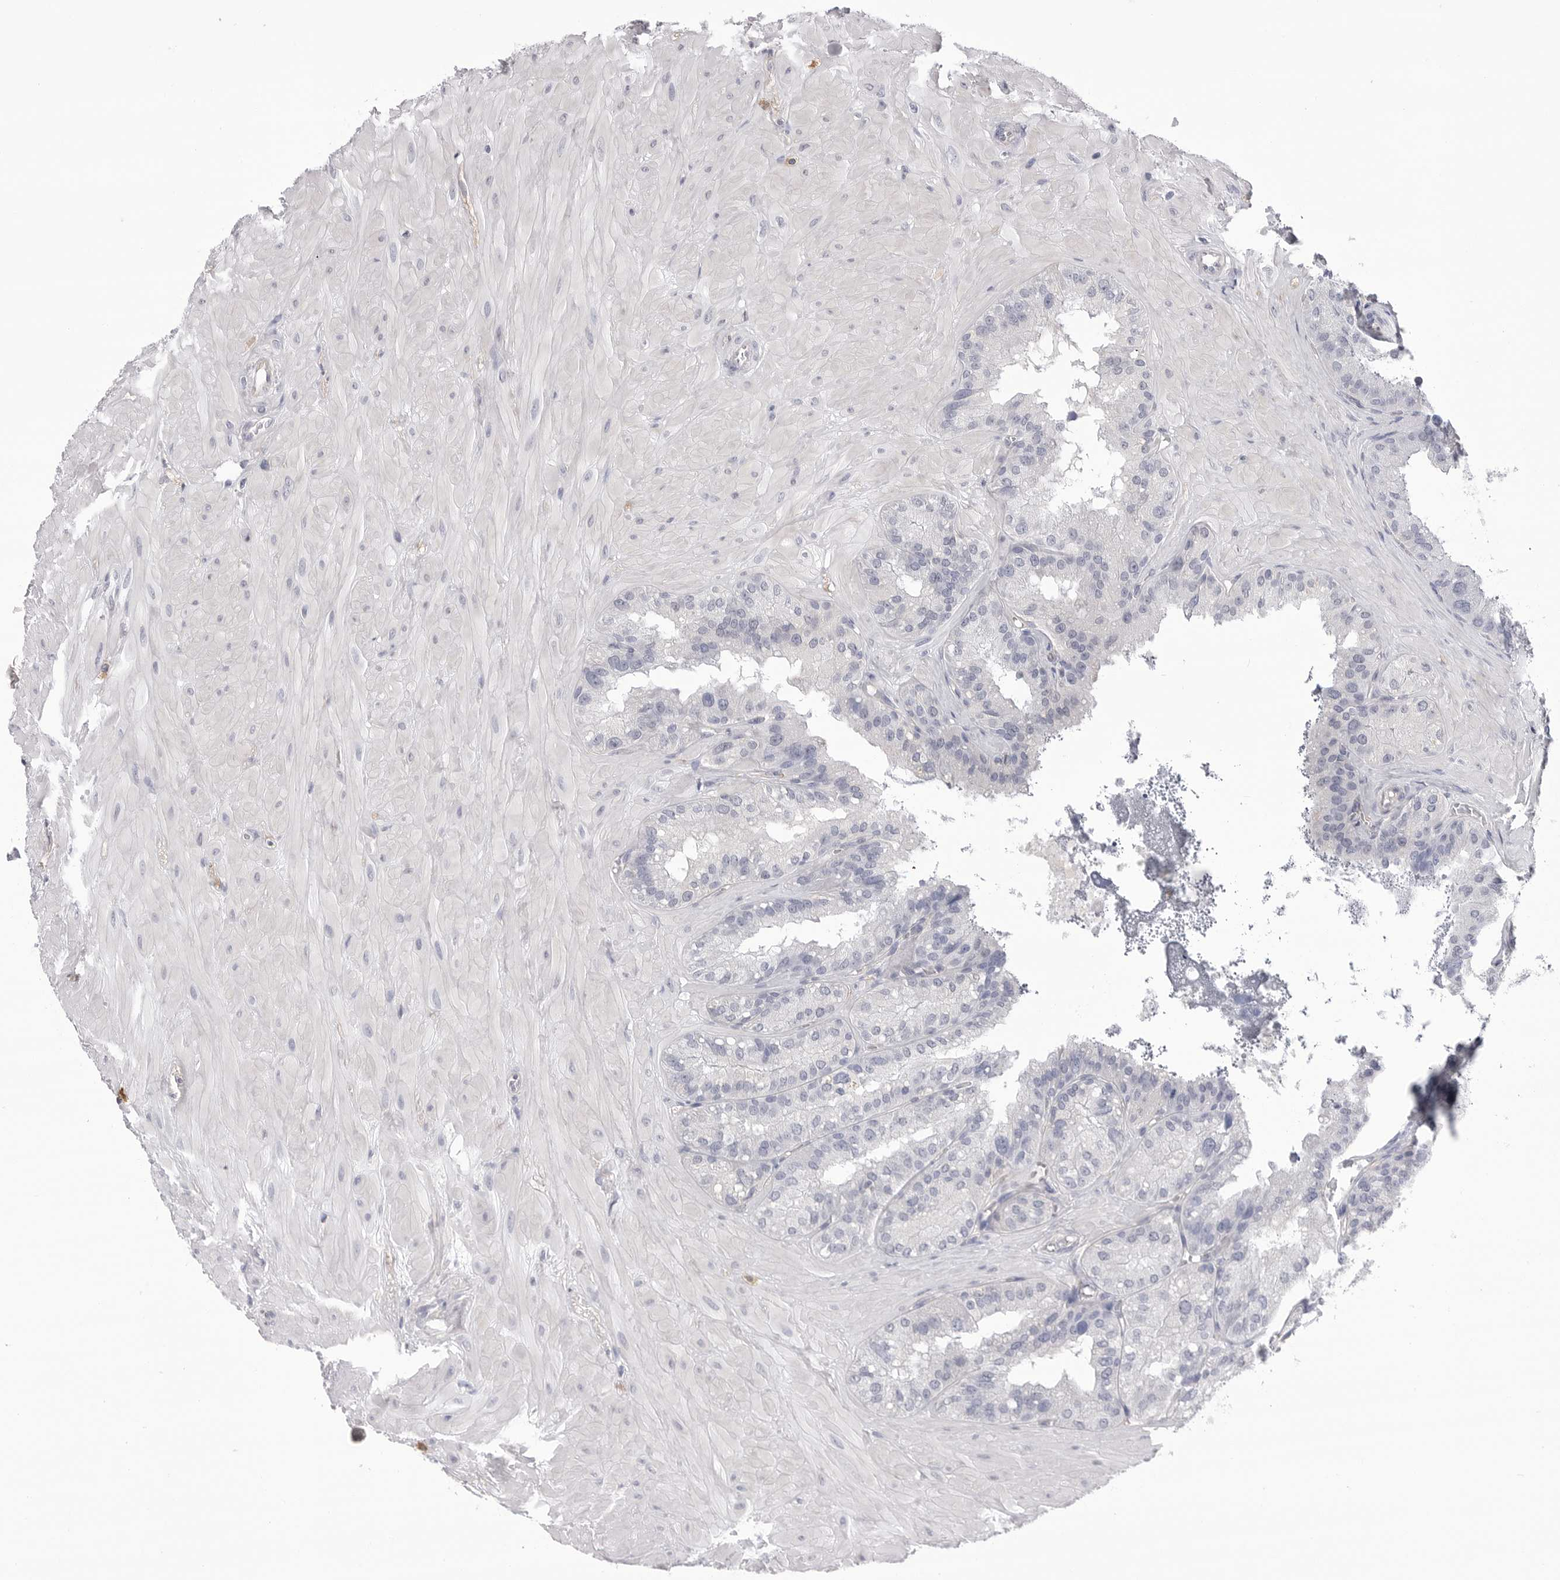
{"staining": {"intensity": "negative", "quantity": "none", "location": "none"}, "tissue": "seminal vesicle", "cell_type": "Glandular cells", "image_type": "normal", "snomed": [{"axis": "morphology", "description": "Normal tissue, NOS"}, {"axis": "topography", "description": "Prostate"}, {"axis": "topography", "description": "Seminal veicle"}], "caption": "An IHC photomicrograph of benign seminal vesicle is shown. There is no staining in glandular cells of seminal vesicle. (Brightfield microscopy of DAB (3,3'-diaminobenzidine) immunohistochemistry (IHC) at high magnification).", "gene": "DLGAP3", "patient": {"sex": "male", "age": 51}}